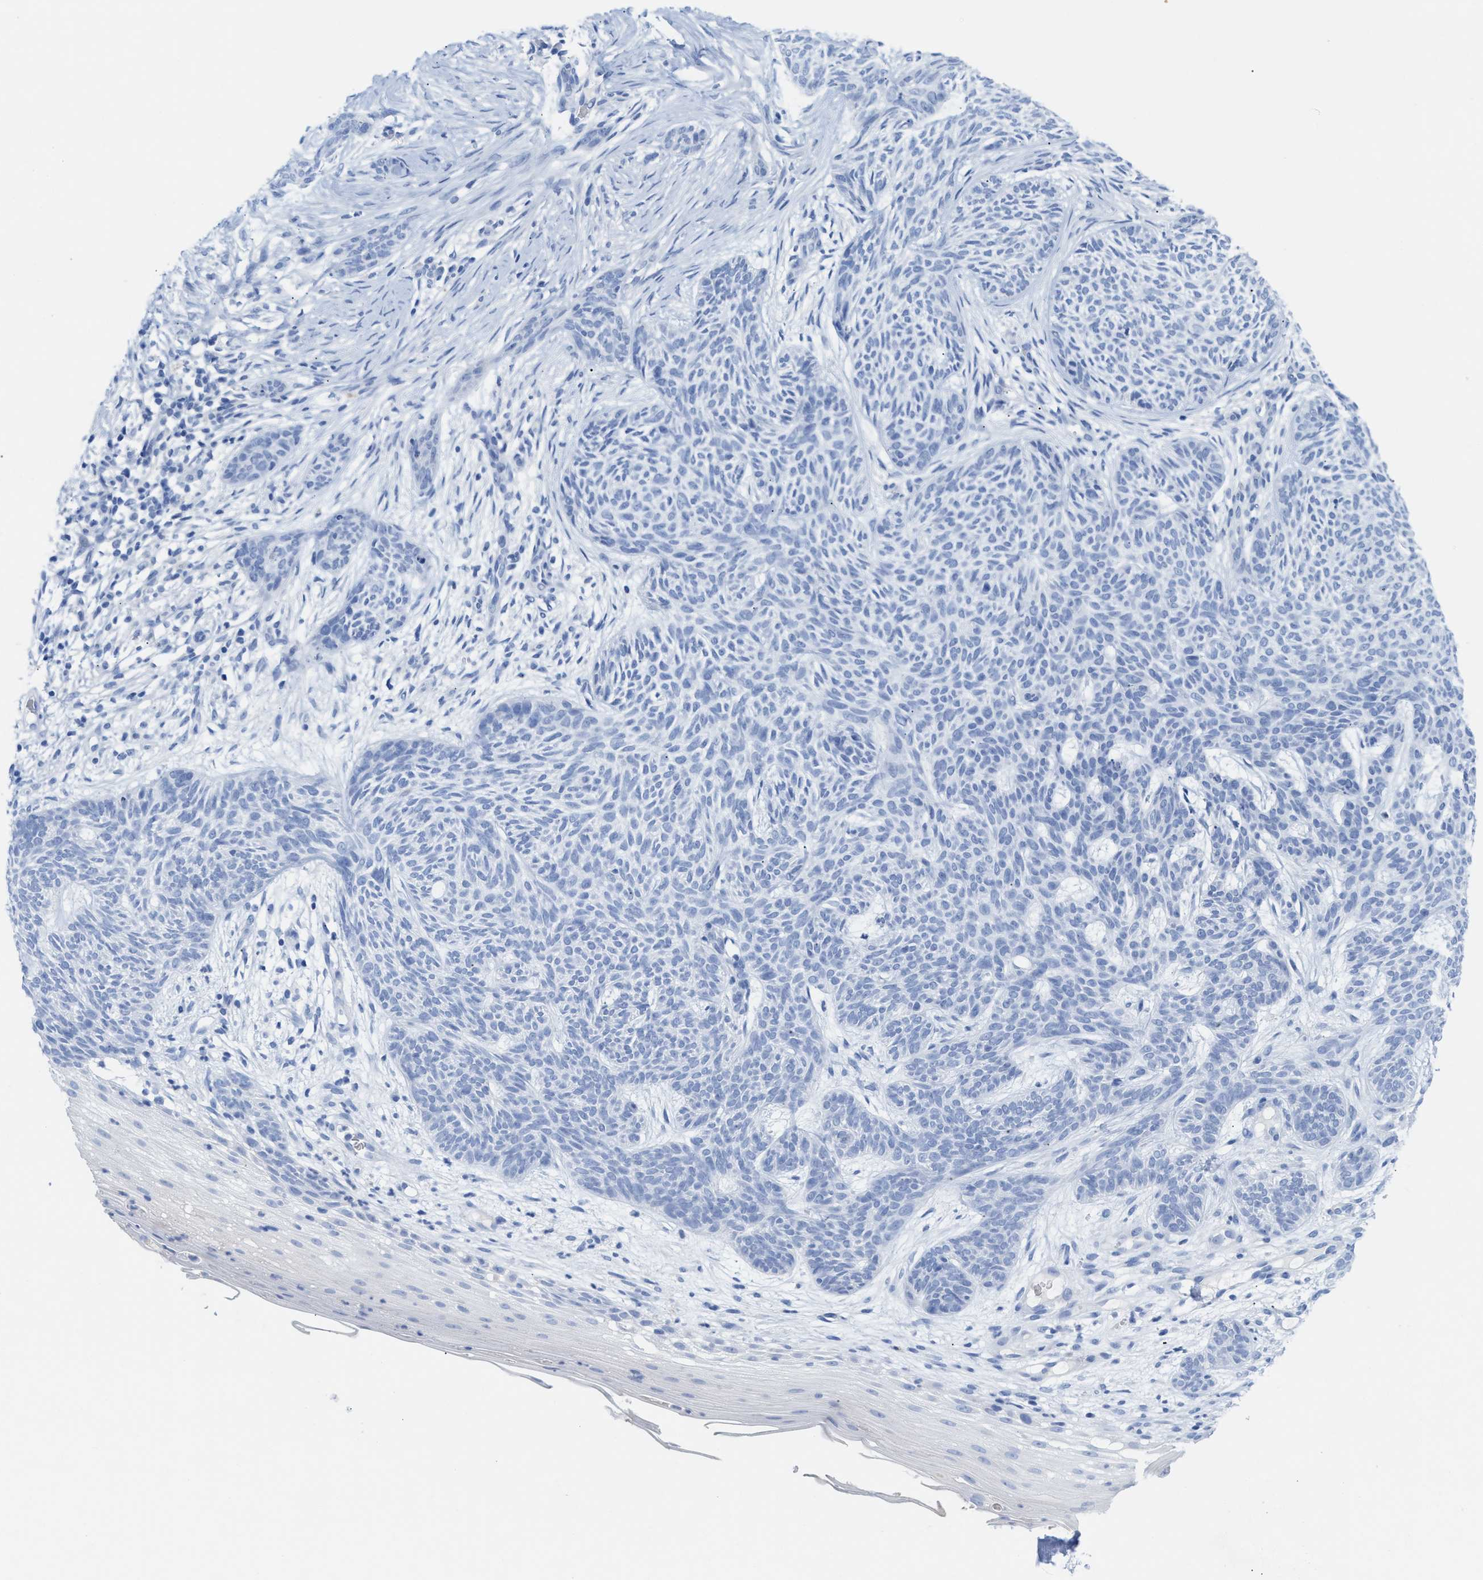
{"staining": {"intensity": "negative", "quantity": "none", "location": "none"}, "tissue": "skin cancer", "cell_type": "Tumor cells", "image_type": "cancer", "snomed": [{"axis": "morphology", "description": "Basal cell carcinoma"}, {"axis": "topography", "description": "Skin"}], "caption": "A high-resolution photomicrograph shows immunohistochemistry (IHC) staining of skin cancer (basal cell carcinoma), which demonstrates no significant expression in tumor cells. (DAB (3,3'-diaminobenzidine) immunohistochemistry (IHC) visualized using brightfield microscopy, high magnification).", "gene": "ANKFN1", "patient": {"sex": "female", "age": 59}}